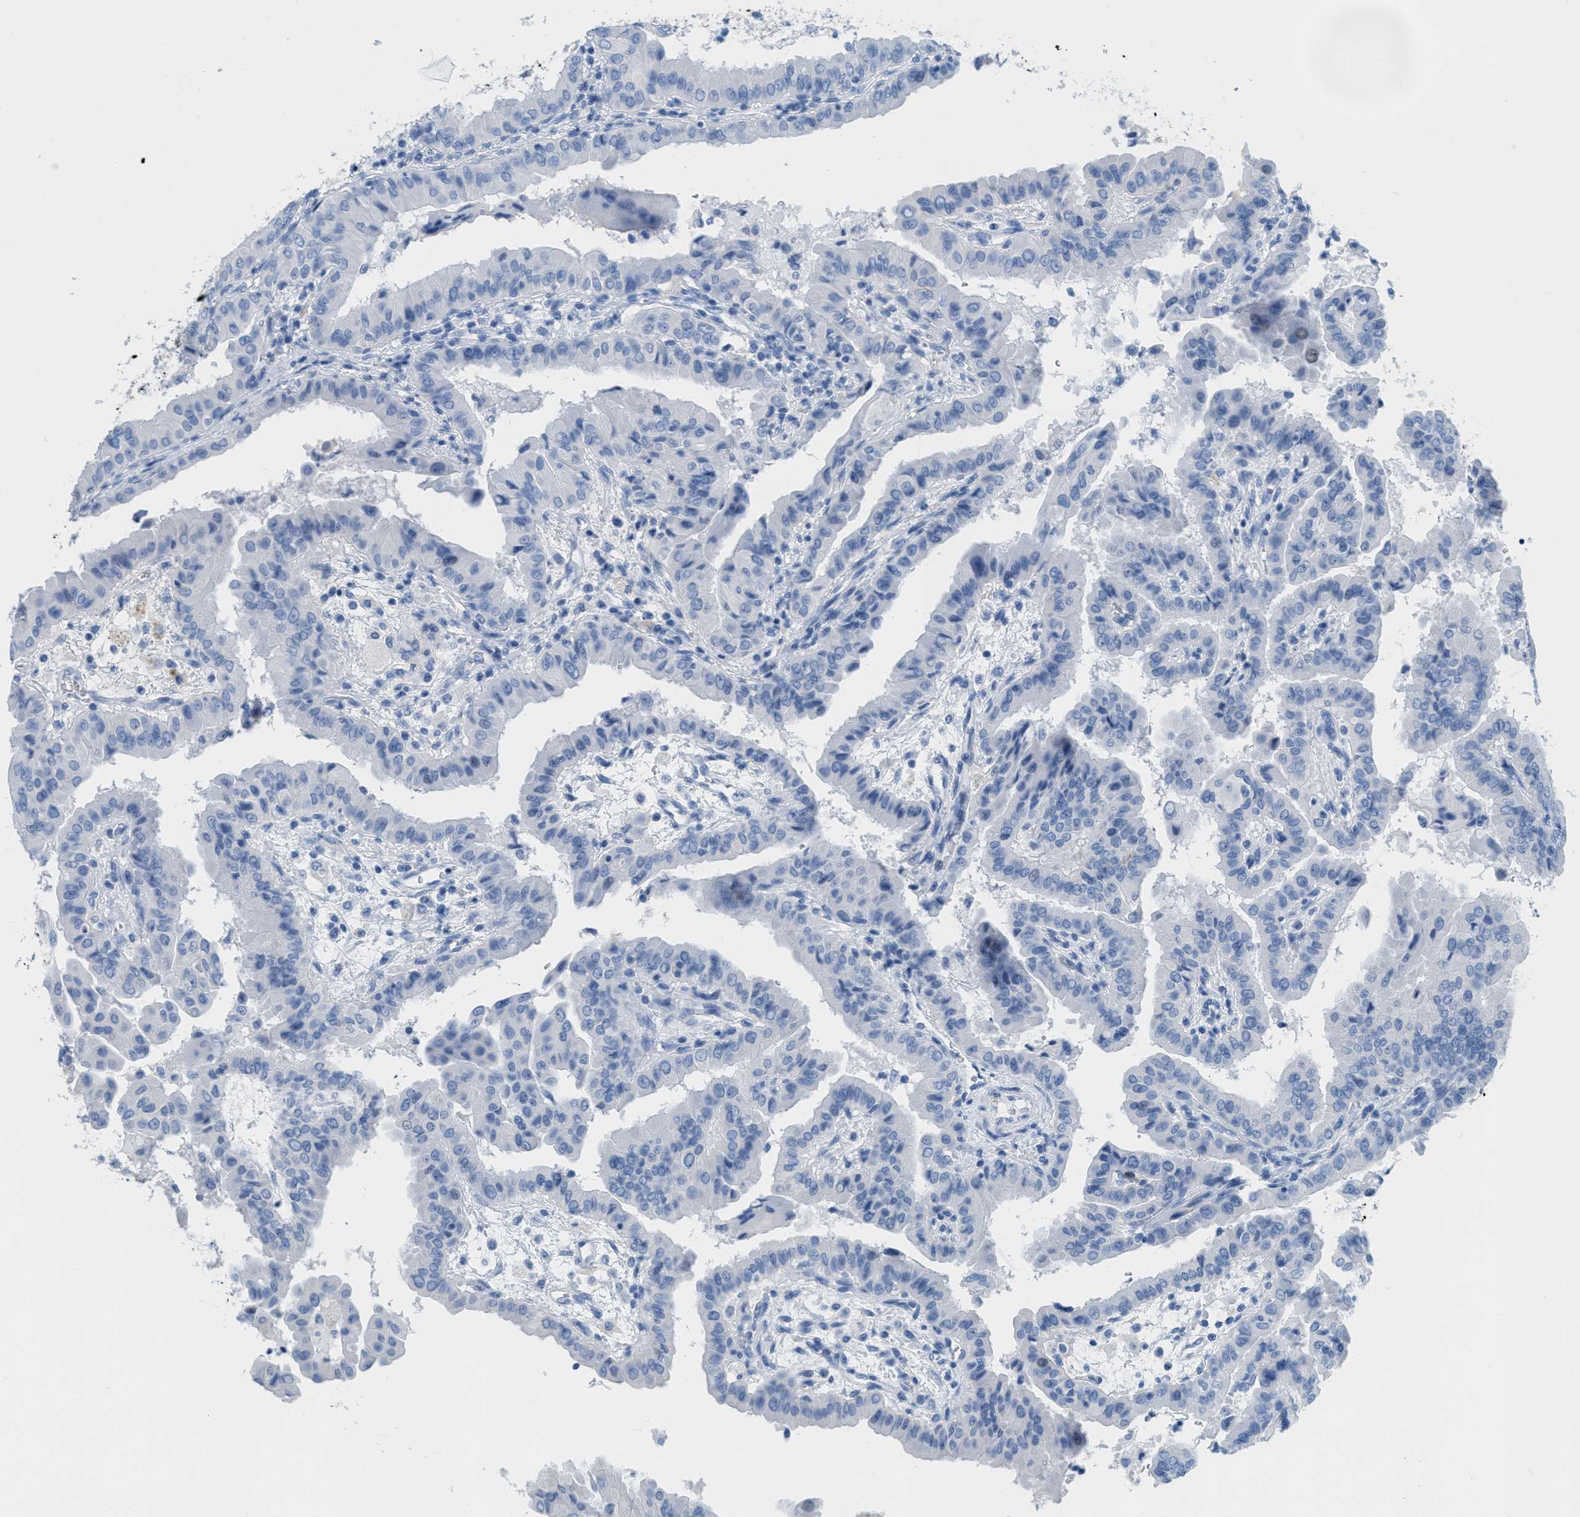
{"staining": {"intensity": "negative", "quantity": "none", "location": "none"}, "tissue": "thyroid cancer", "cell_type": "Tumor cells", "image_type": "cancer", "snomed": [{"axis": "morphology", "description": "Papillary adenocarcinoma, NOS"}, {"axis": "topography", "description": "Thyroid gland"}], "caption": "High power microscopy micrograph of an IHC micrograph of thyroid cancer, revealing no significant expression in tumor cells.", "gene": "GPM6A", "patient": {"sex": "male", "age": 33}}